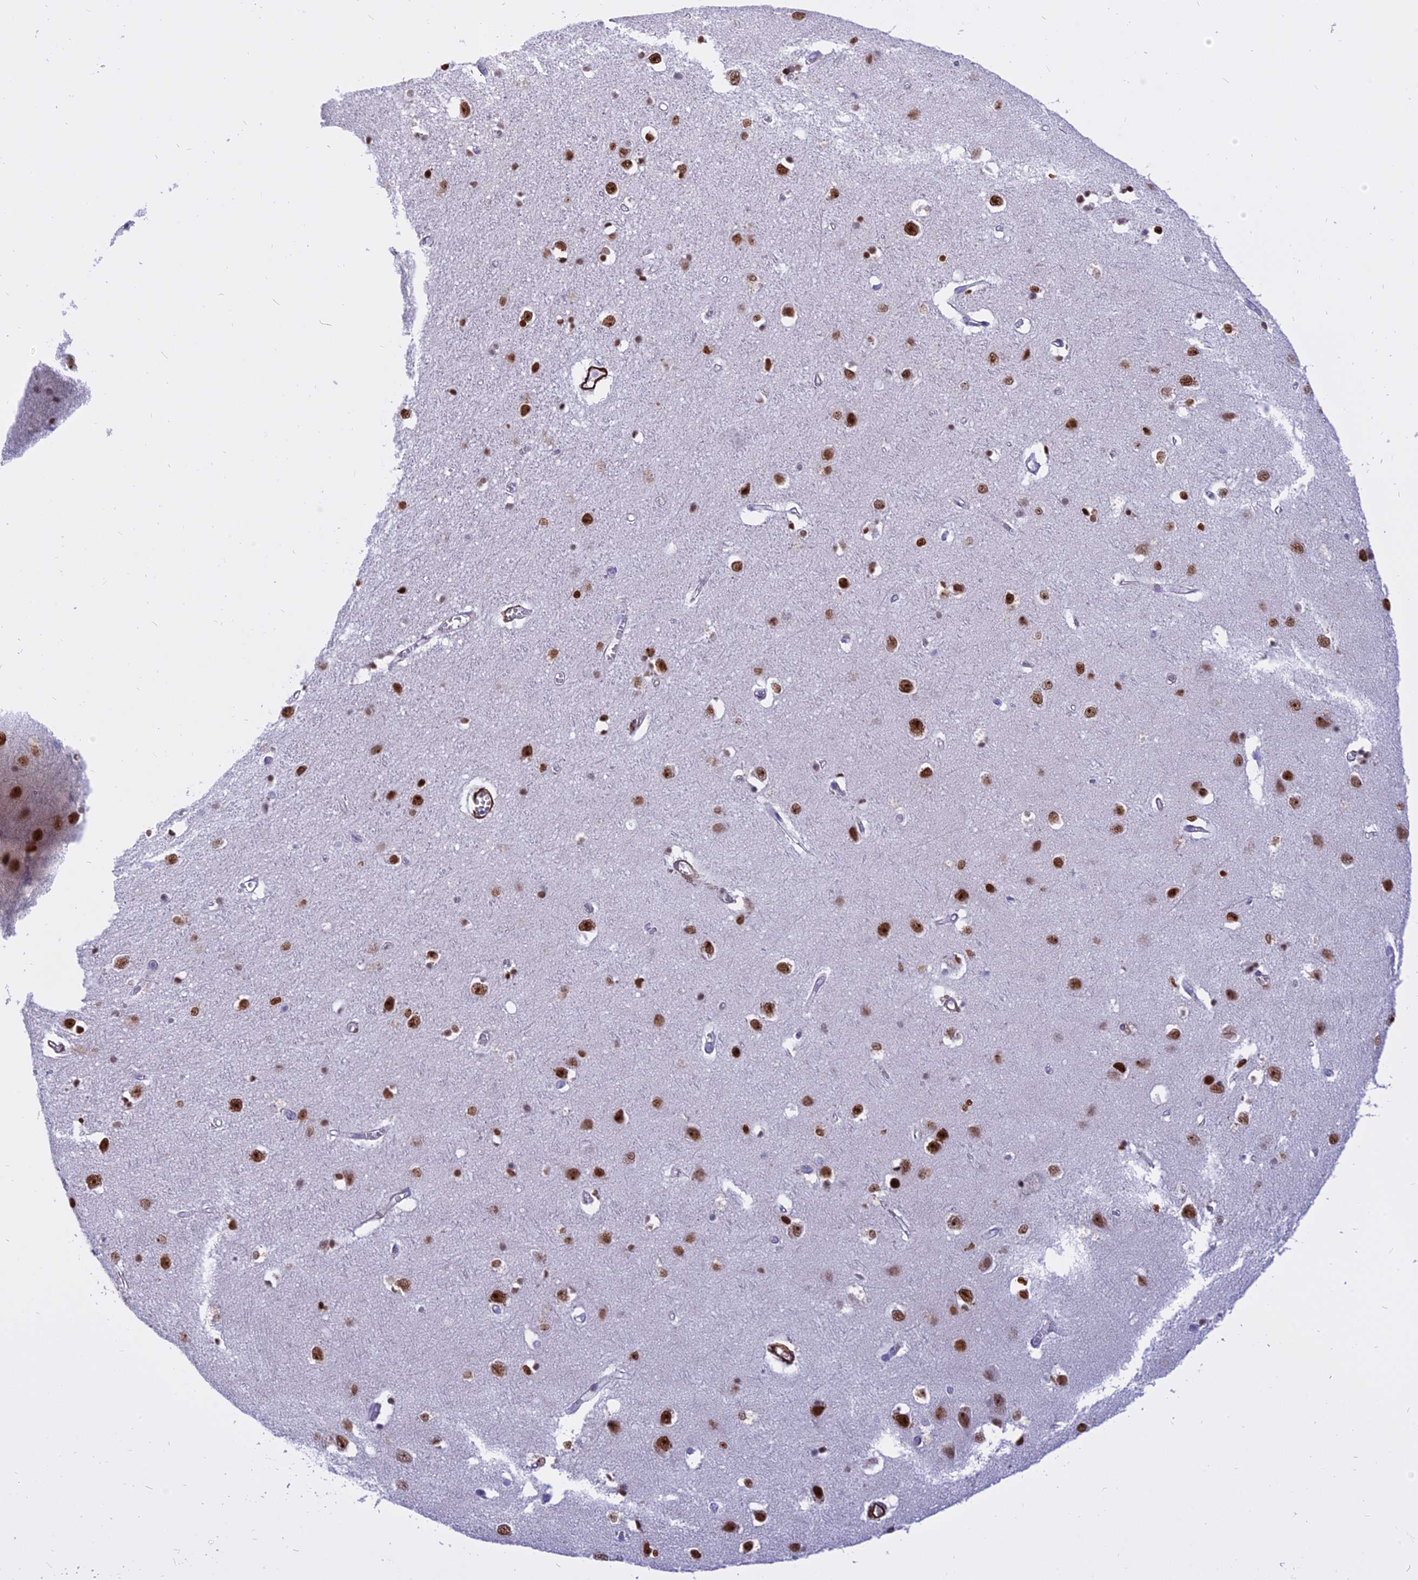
{"staining": {"intensity": "negative", "quantity": "none", "location": "none"}, "tissue": "cerebral cortex", "cell_type": "Endothelial cells", "image_type": "normal", "snomed": [{"axis": "morphology", "description": "Normal tissue, NOS"}, {"axis": "topography", "description": "Cerebral cortex"}], "caption": "DAB immunohistochemical staining of normal cerebral cortex exhibits no significant positivity in endothelial cells. The staining is performed using DAB brown chromogen with nuclei counter-stained in using hematoxylin.", "gene": "CENPV", "patient": {"sex": "female", "age": 64}}